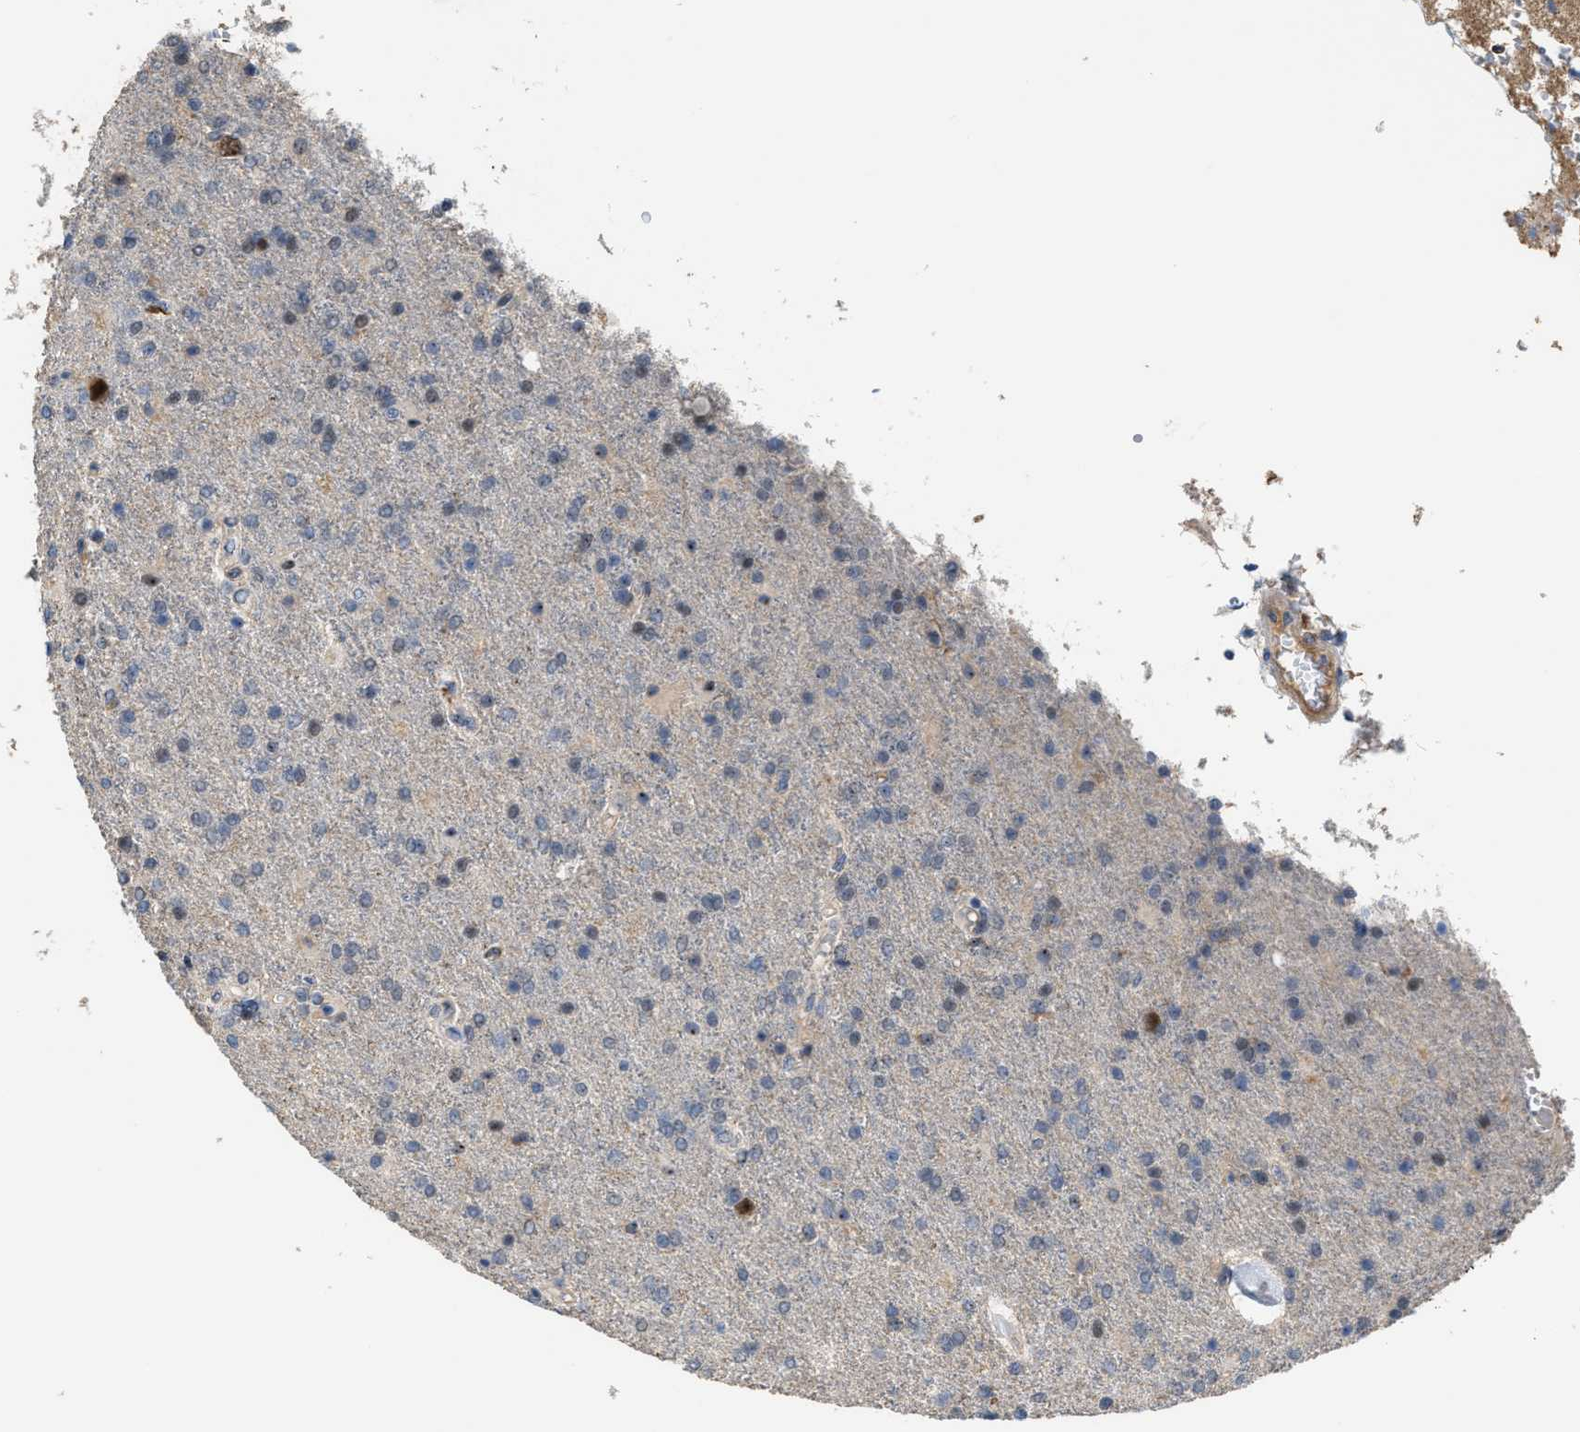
{"staining": {"intensity": "weak", "quantity": "<25%", "location": "nuclear"}, "tissue": "glioma", "cell_type": "Tumor cells", "image_type": "cancer", "snomed": [{"axis": "morphology", "description": "Glioma, malignant, High grade"}, {"axis": "topography", "description": "Brain"}], "caption": "A photomicrograph of glioma stained for a protein displays no brown staining in tumor cells.", "gene": "ZNF783", "patient": {"sex": "male", "age": 72}}